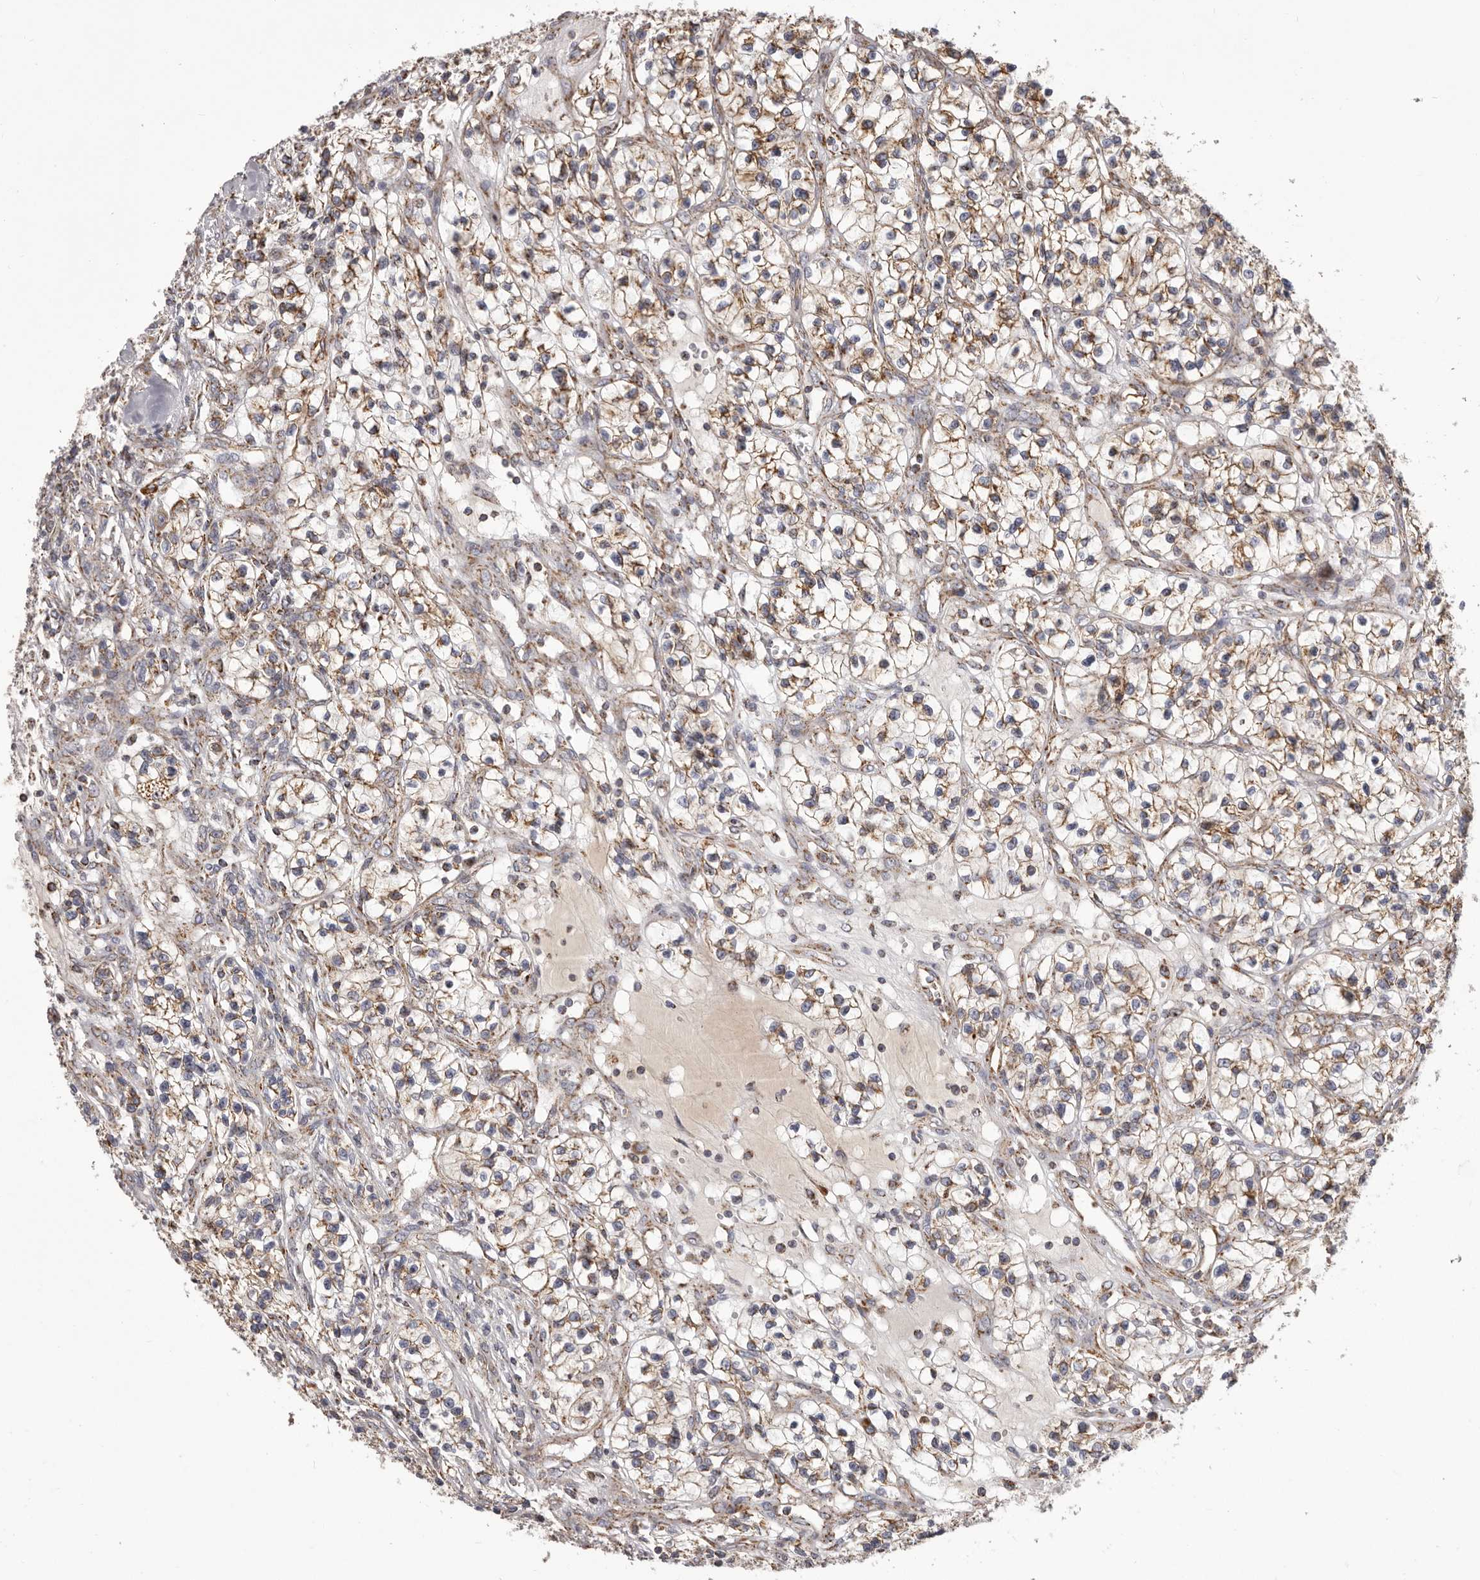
{"staining": {"intensity": "moderate", "quantity": "25%-75%", "location": "cytoplasmic/membranous"}, "tissue": "renal cancer", "cell_type": "Tumor cells", "image_type": "cancer", "snomed": [{"axis": "morphology", "description": "Adenocarcinoma, NOS"}, {"axis": "topography", "description": "Kidney"}], "caption": "Protein analysis of adenocarcinoma (renal) tissue shows moderate cytoplasmic/membranous positivity in approximately 25%-75% of tumor cells. The staining was performed using DAB (3,3'-diaminobenzidine) to visualize the protein expression in brown, while the nuclei were stained in blue with hematoxylin (Magnification: 20x).", "gene": "CHRM2", "patient": {"sex": "female", "age": 57}}